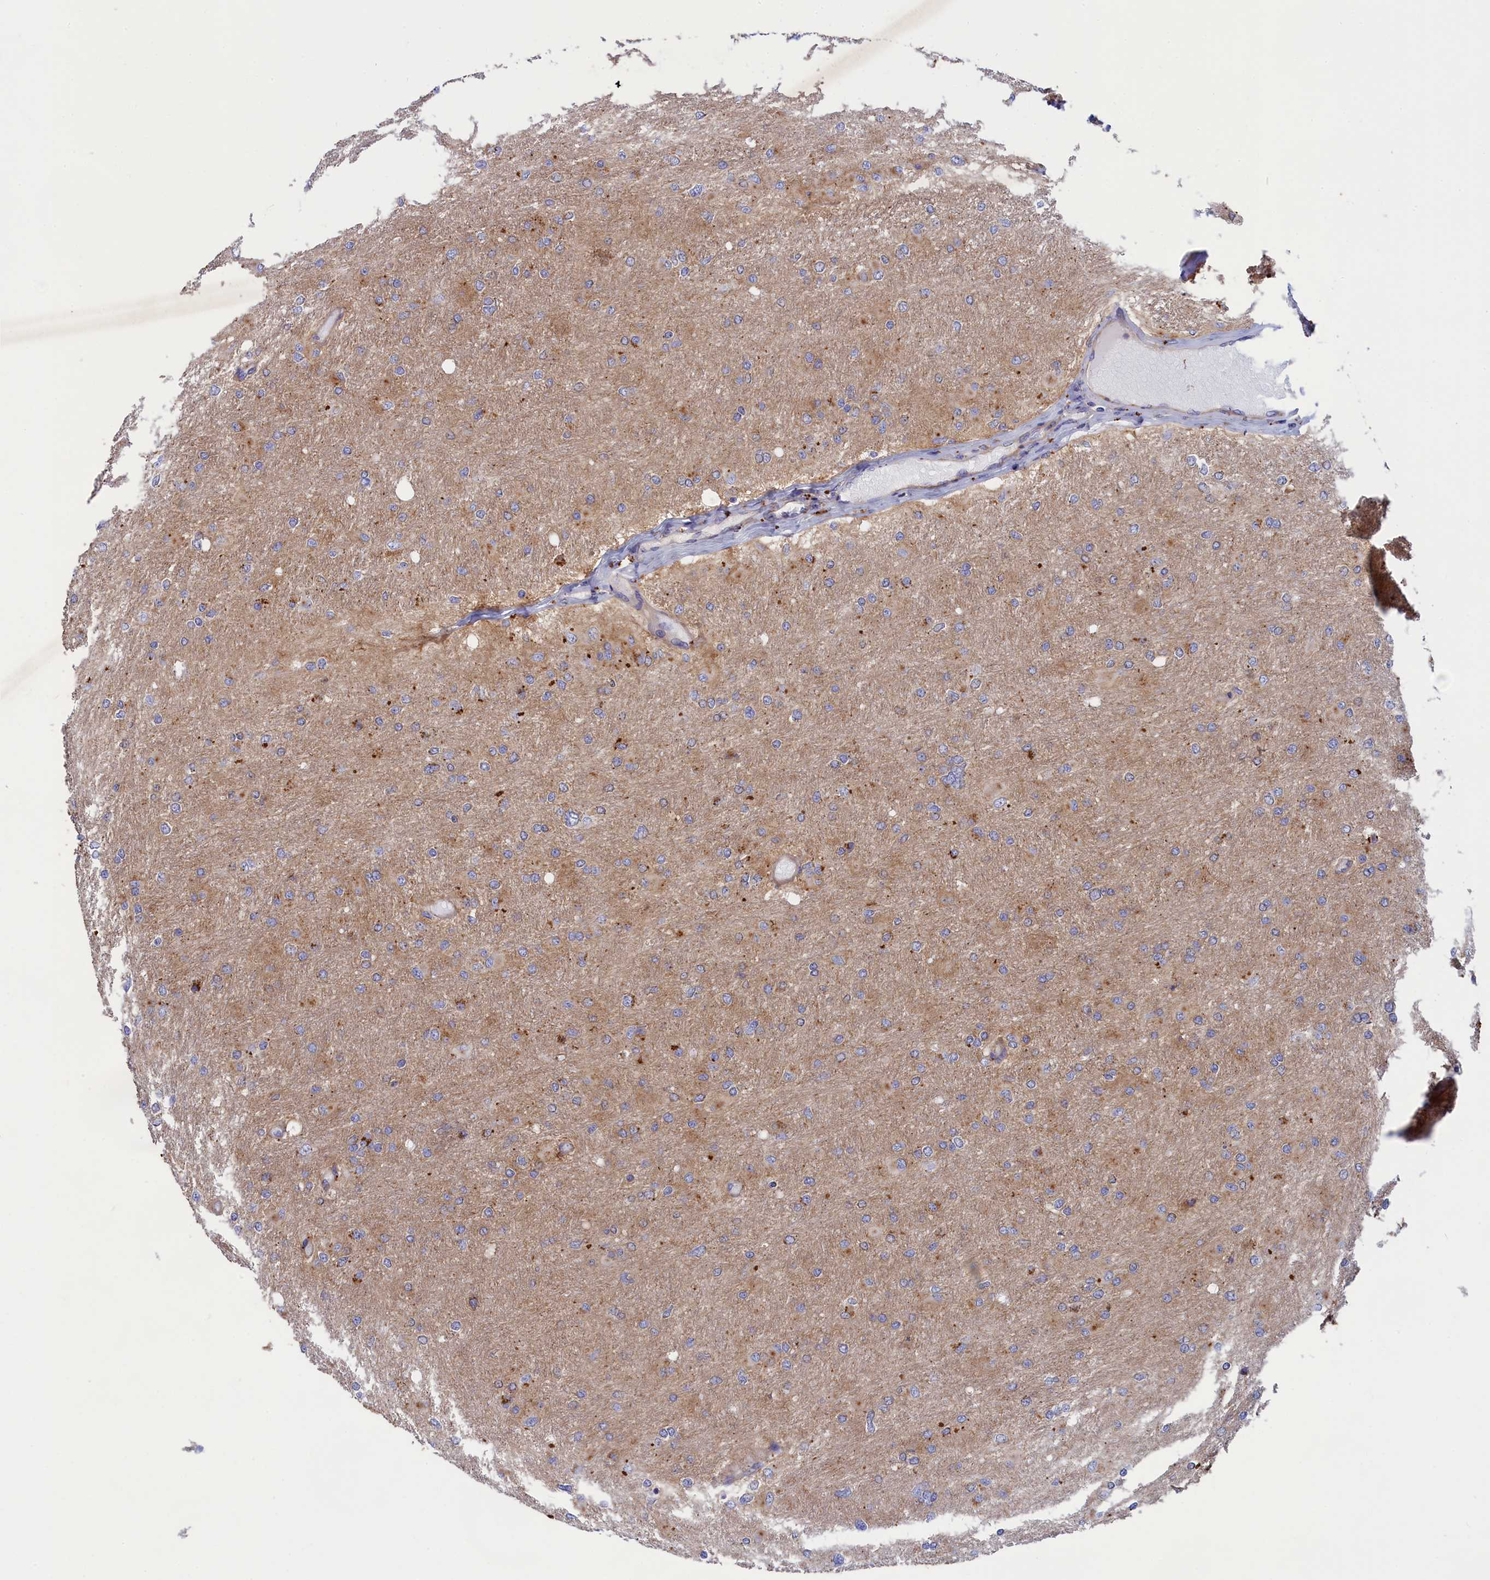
{"staining": {"intensity": "negative", "quantity": "none", "location": "none"}, "tissue": "glioma", "cell_type": "Tumor cells", "image_type": "cancer", "snomed": [{"axis": "morphology", "description": "Glioma, malignant, High grade"}, {"axis": "topography", "description": "Cerebral cortex"}], "caption": "Tumor cells show no significant staining in glioma.", "gene": "SCAMP4", "patient": {"sex": "female", "age": 36}}